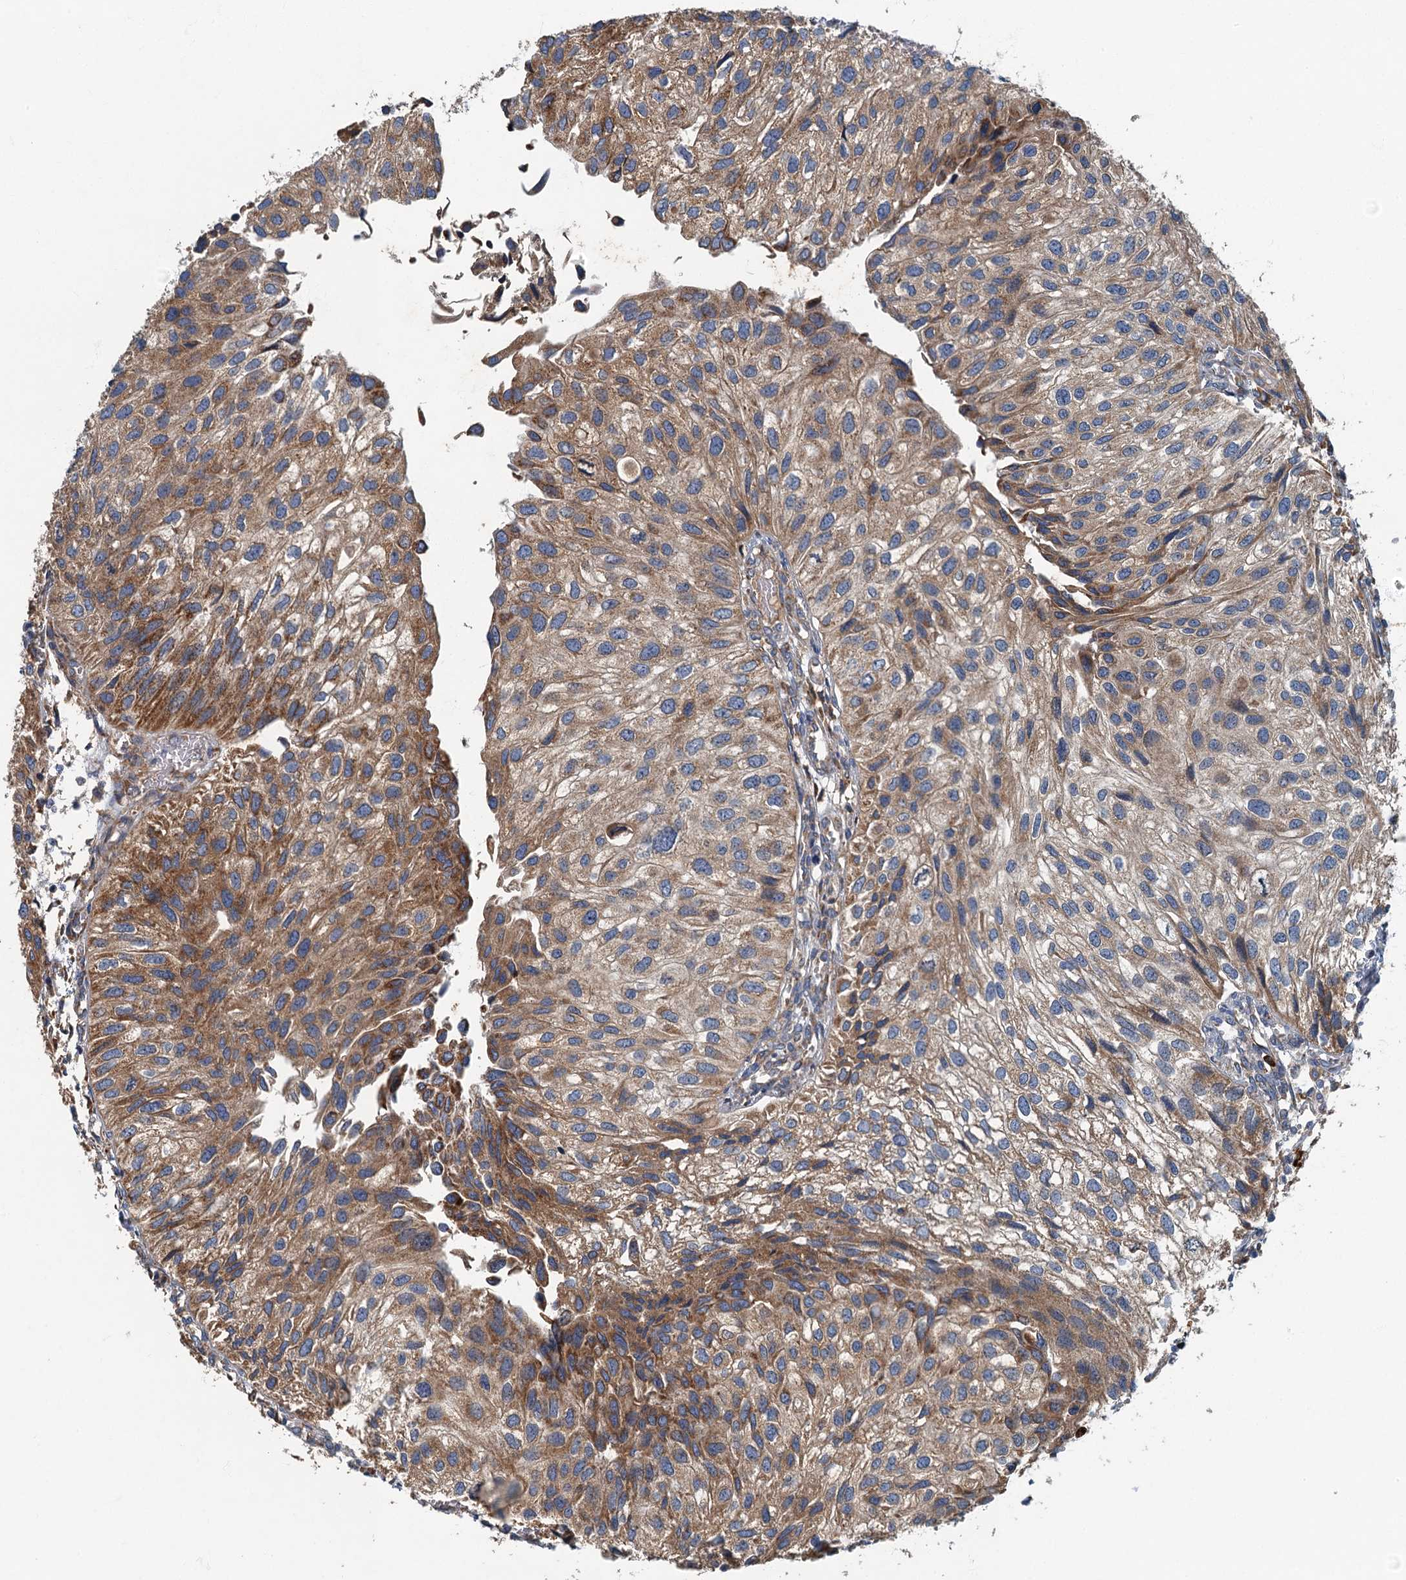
{"staining": {"intensity": "moderate", "quantity": ">75%", "location": "cytoplasmic/membranous"}, "tissue": "urothelial cancer", "cell_type": "Tumor cells", "image_type": "cancer", "snomed": [{"axis": "morphology", "description": "Urothelial carcinoma, Low grade"}, {"axis": "topography", "description": "Urinary bladder"}], "caption": "Immunohistochemical staining of human low-grade urothelial carcinoma reveals moderate cytoplasmic/membranous protein positivity in about >75% of tumor cells.", "gene": "SPDYC", "patient": {"sex": "female", "age": 89}}